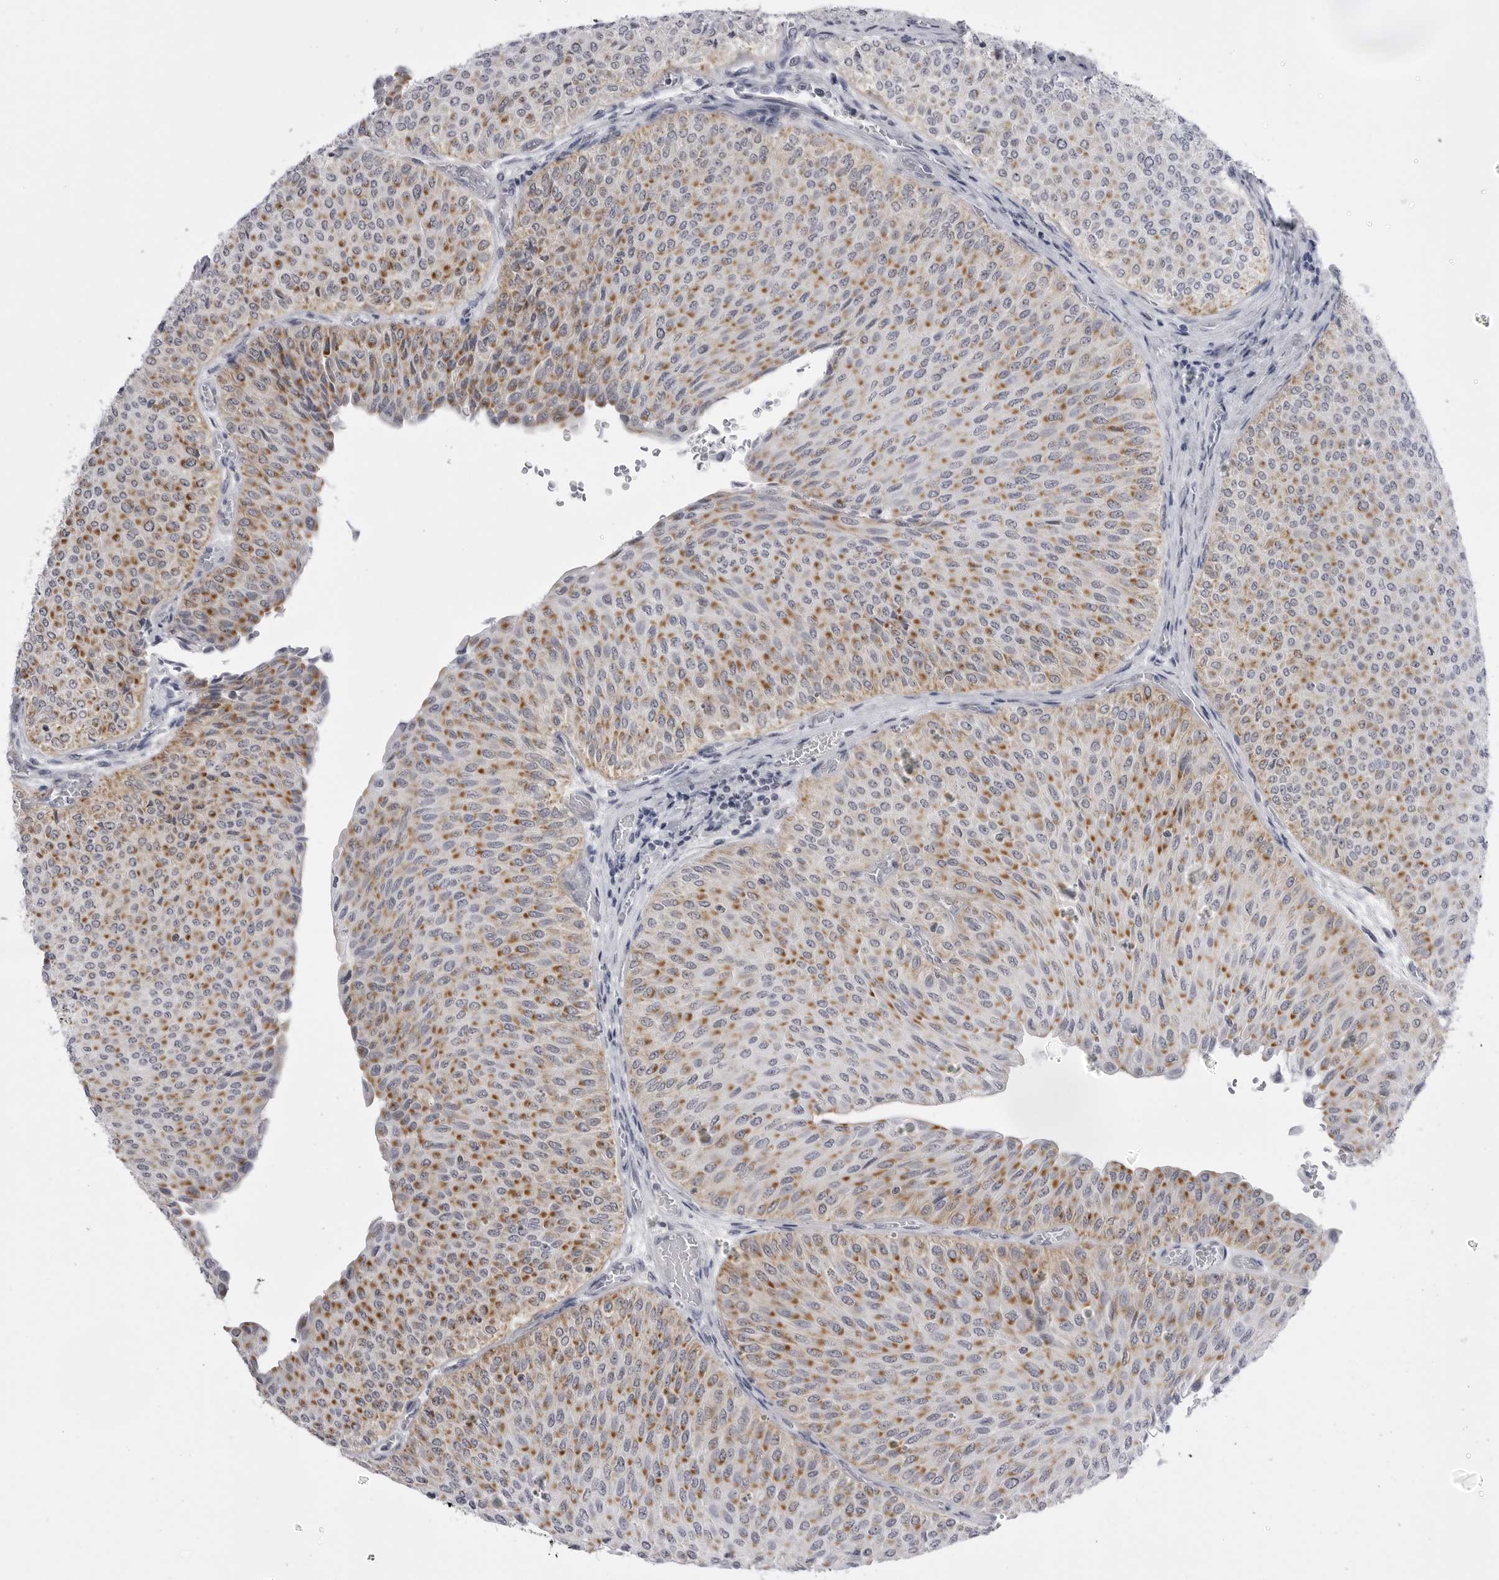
{"staining": {"intensity": "moderate", "quantity": ">75%", "location": "cytoplasmic/membranous"}, "tissue": "urothelial cancer", "cell_type": "Tumor cells", "image_type": "cancer", "snomed": [{"axis": "morphology", "description": "Urothelial carcinoma, Low grade"}, {"axis": "topography", "description": "Urinary bladder"}], "caption": "A photomicrograph of human urothelial cancer stained for a protein shows moderate cytoplasmic/membranous brown staining in tumor cells. (Stains: DAB in brown, nuclei in blue, Microscopy: brightfield microscopy at high magnification).", "gene": "TUFM", "patient": {"sex": "male", "age": 78}}